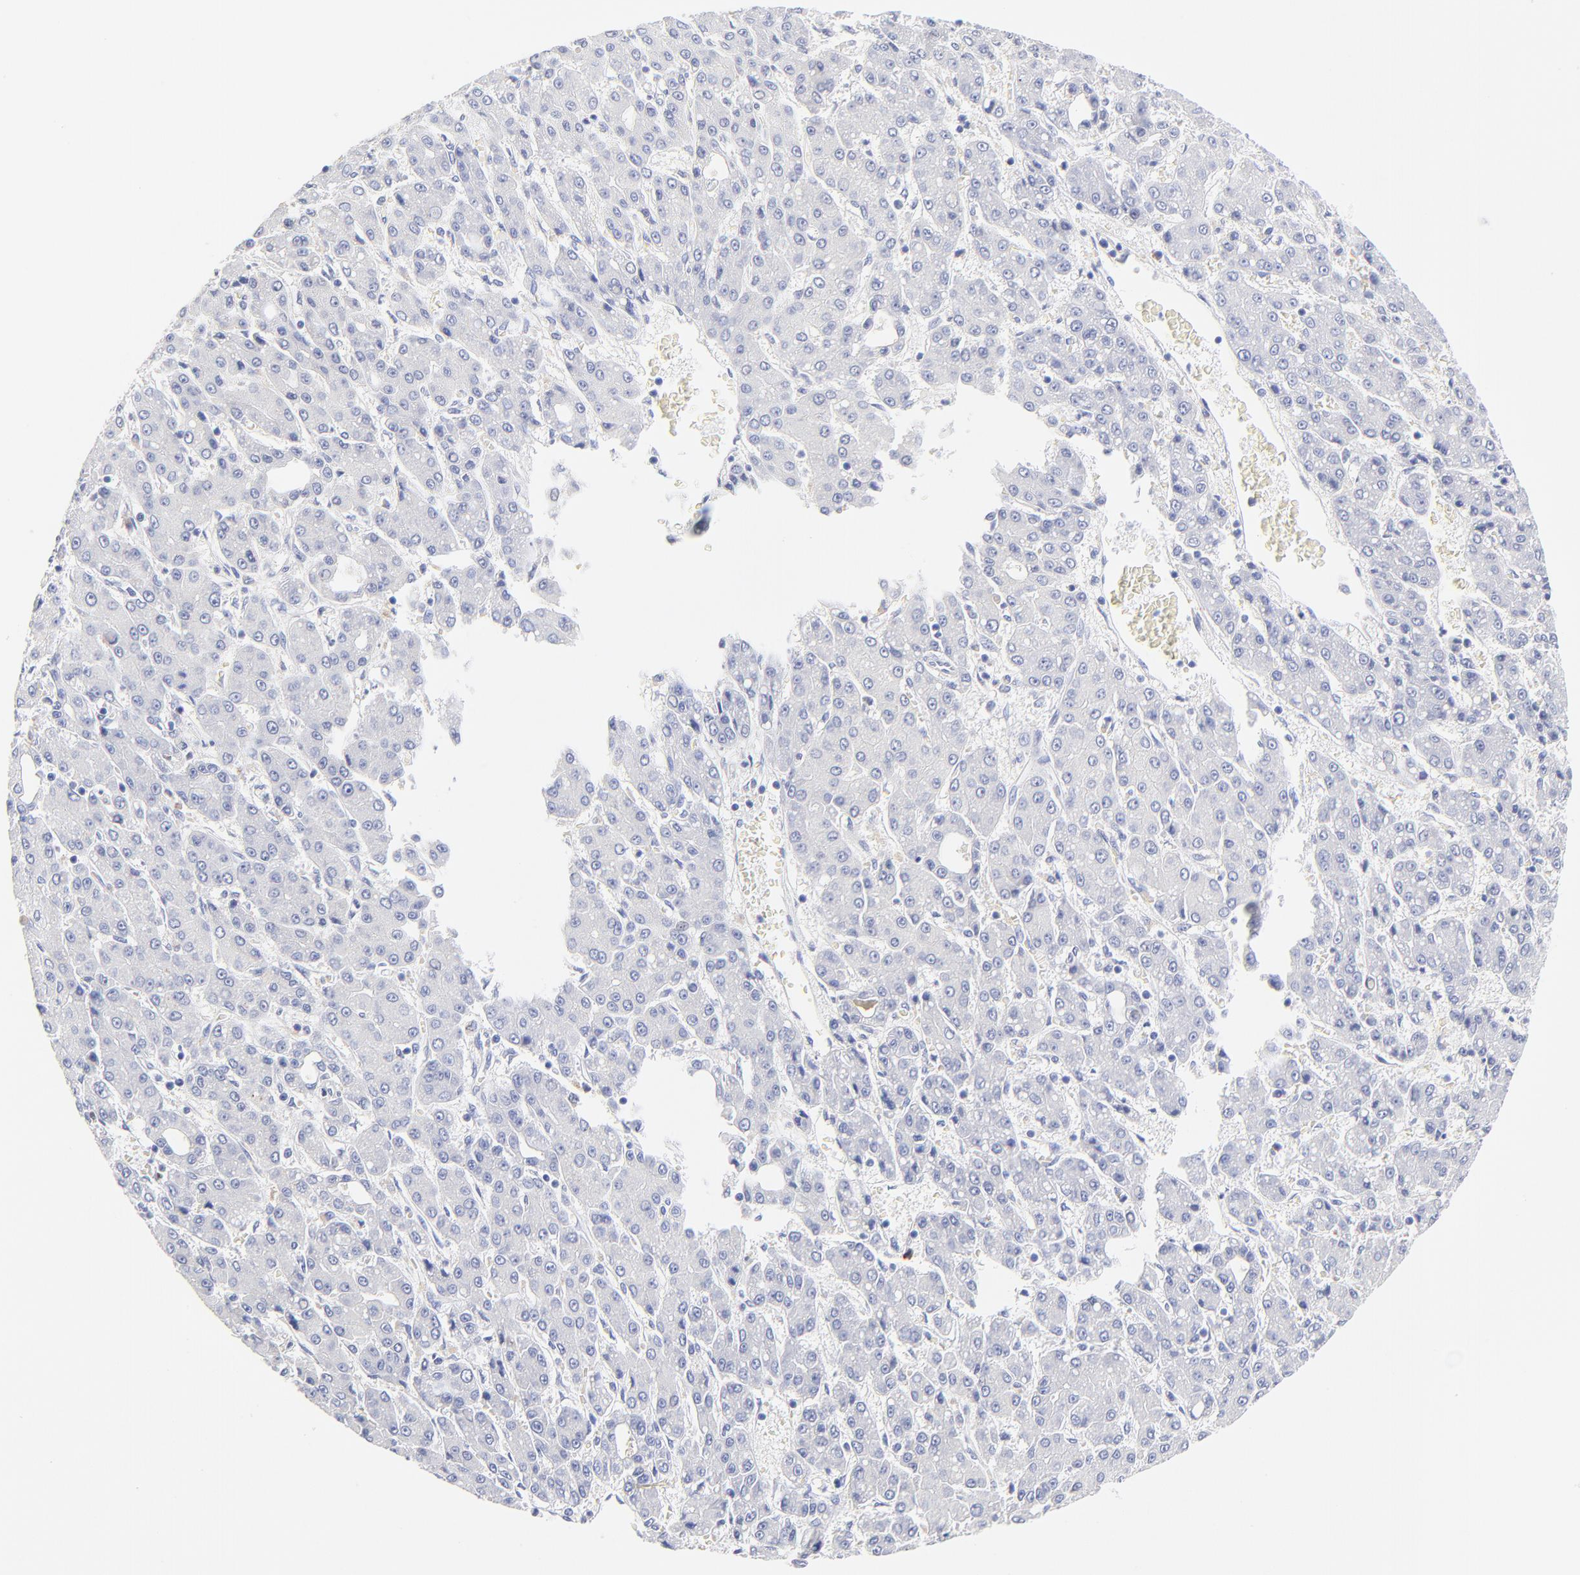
{"staining": {"intensity": "negative", "quantity": "none", "location": "none"}, "tissue": "liver cancer", "cell_type": "Tumor cells", "image_type": "cancer", "snomed": [{"axis": "morphology", "description": "Carcinoma, Hepatocellular, NOS"}, {"axis": "topography", "description": "Liver"}], "caption": "DAB immunohistochemical staining of liver hepatocellular carcinoma demonstrates no significant positivity in tumor cells.", "gene": "SULT4A1", "patient": {"sex": "male", "age": 69}}